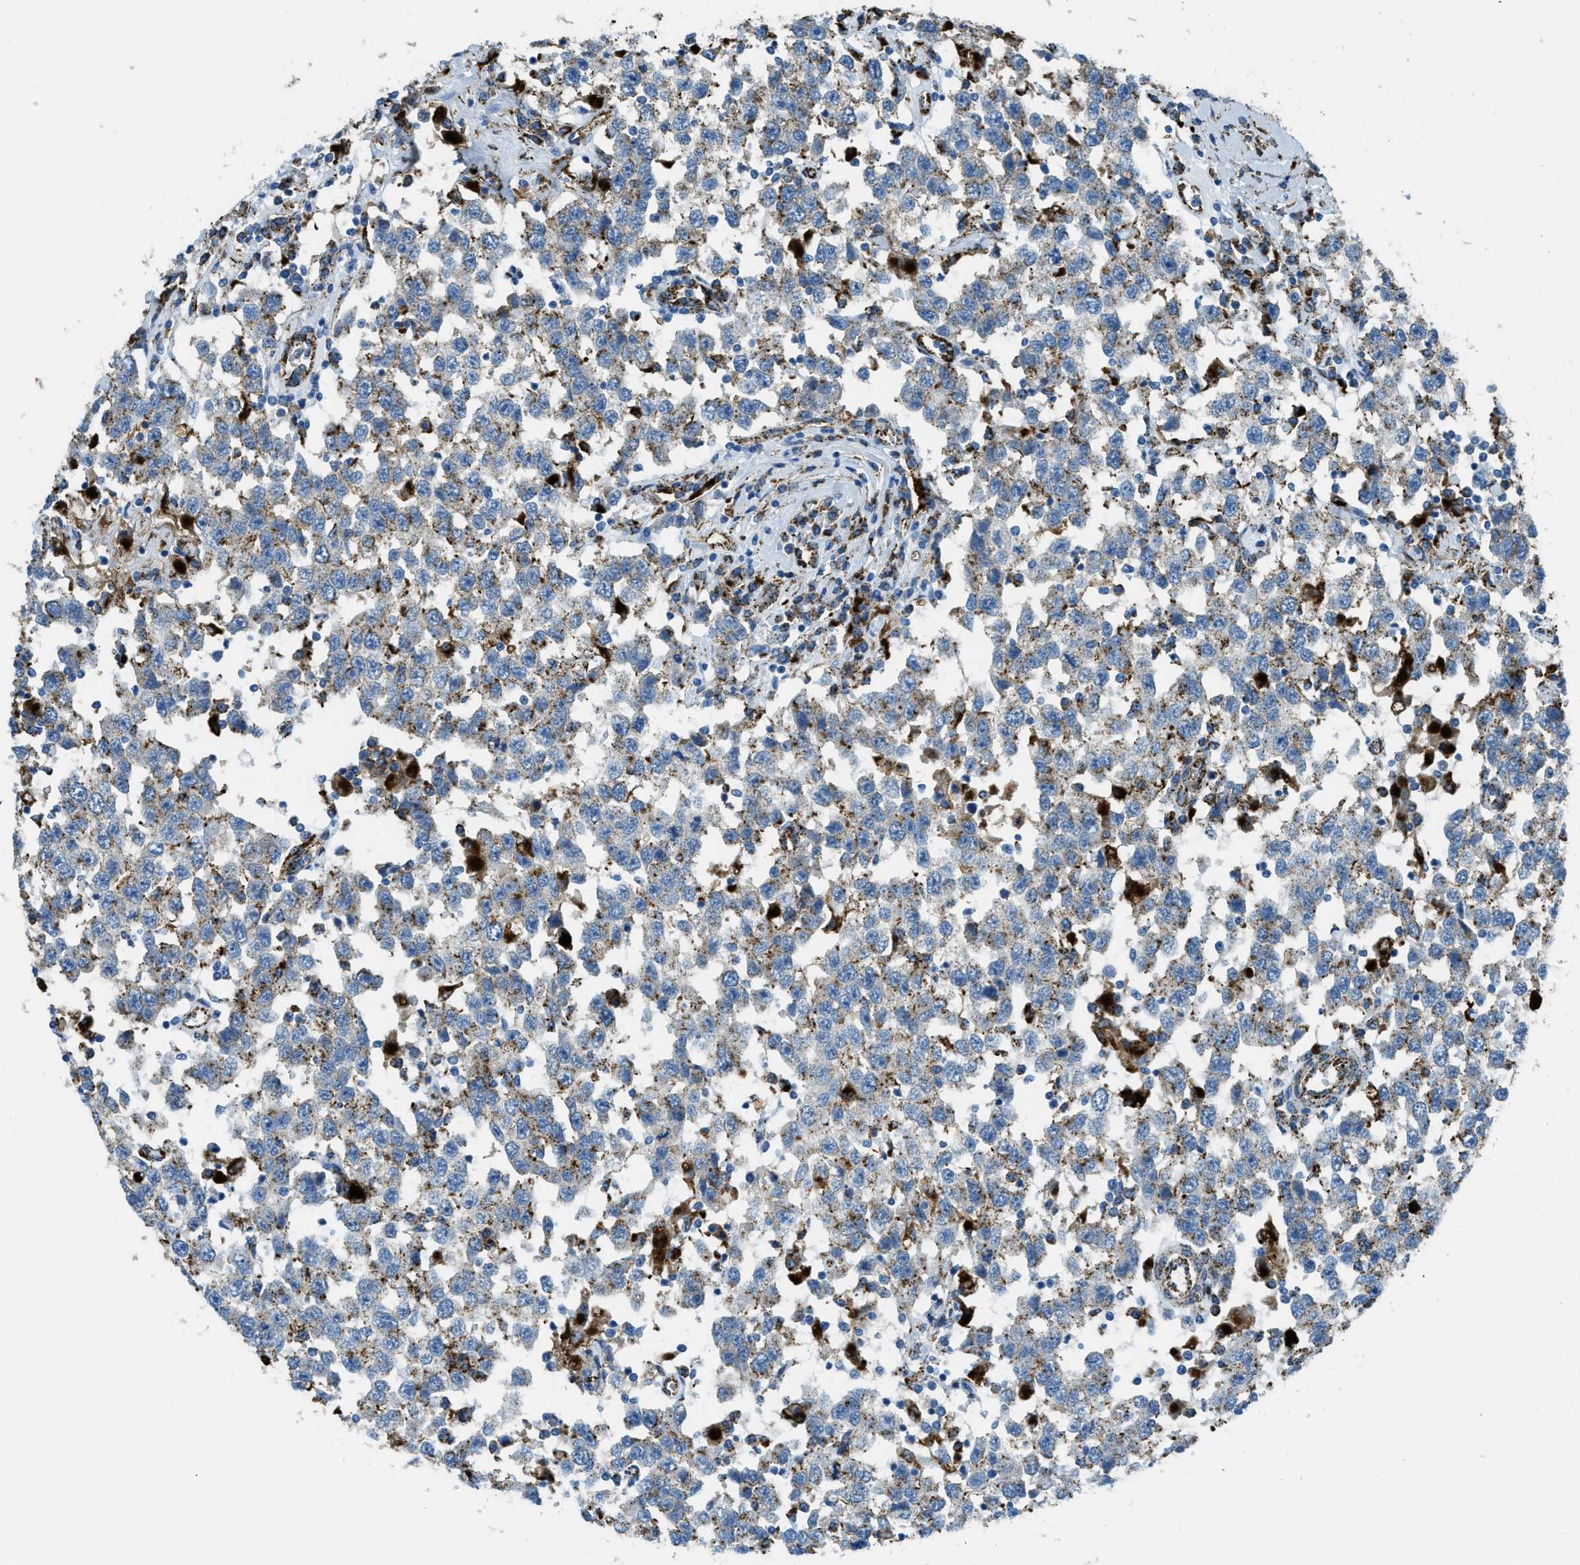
{"staining": {"intensity": "moderate", "quantity": "25%-75%", "location": "cytoplasmic/membranous"}, "tissue": "testis cancer", "cell_type": "Tumor cells", "image_type": "cancer", "snomed": [{"axis": "morphology", "description": "Seminoma, NOS"}, {"axis": "topography", "description": "Testis"}], "caption": "Human seminoma (testis) stained with a brown dye demonstrates moderate cytoplasmic/membranous positive staining in approximately 25%-75% of tumor cells.", "gene": "SCARB2", "patient": {"sex": "male", "age": 41}}